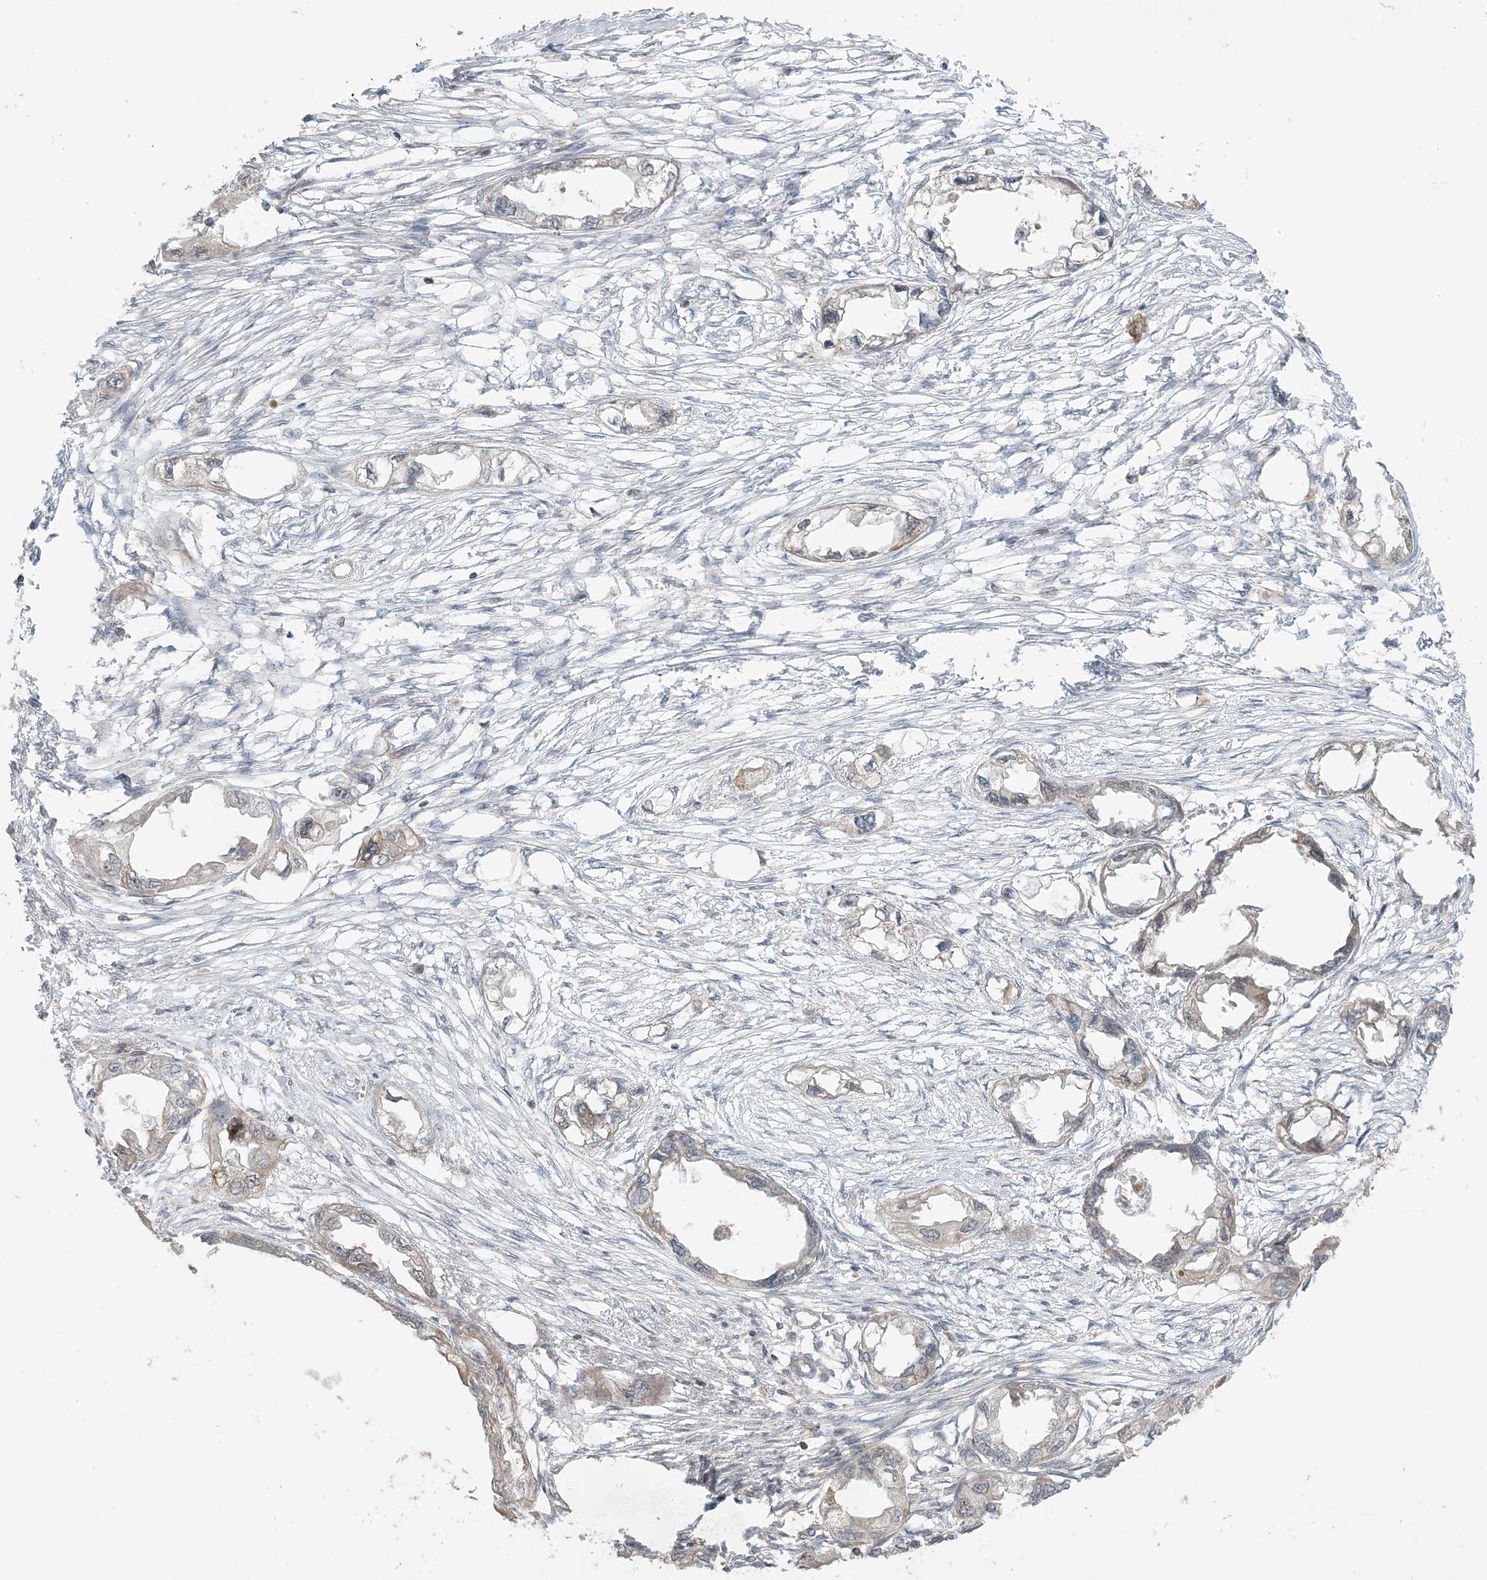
{"staining": {"intensity": "negative", "quantity": "none", "location": "none"}, "tissue": "endometrial cancer", "cell_type": "Tumor cells", "image_type": "cancer", "snomed": [{"axis": "morphology", "description": "Adenocarcinoma, NOS"}, {"axis": "morphology", "description": "Adenocarcinoma, metastatic, NOS"}, {"axis": "topography", "description": "Adipose tissue"}, {"axis": "topography", "description": "Endometrium"}], "caption": "Human endometrial cancer (metastatic adenocarcinoma) stained for a protein using immunohistochemistry (IHC) demonstrates no expression in tumor cells.", "gene": "PHLDB2", "patient": {"sex": "female", "age": 67}}